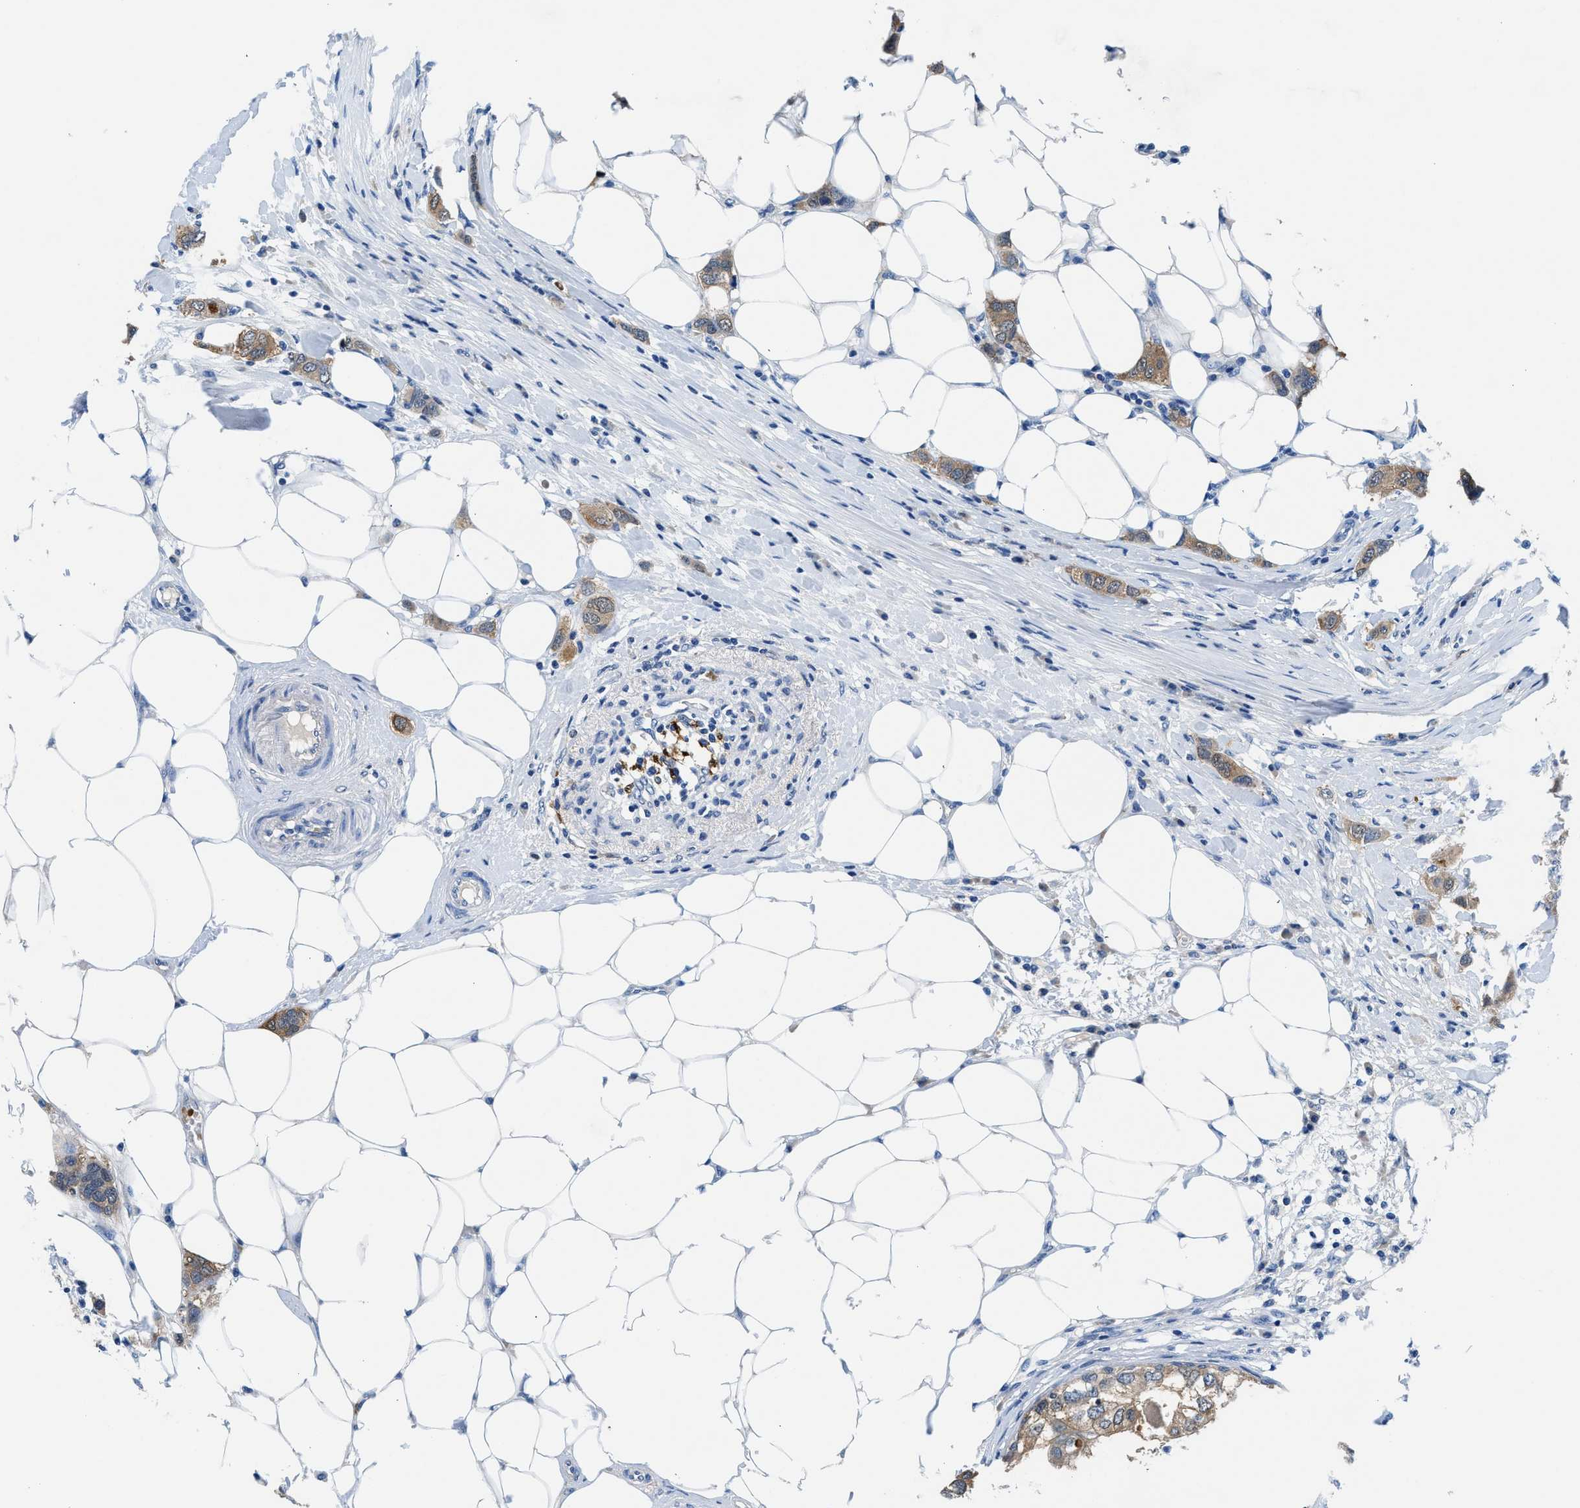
{"staining": {"intensity": "moderate", "quantity": "25%-75%", "location": "cytoplasmic/membranous"}, "tissue": "breast cancer", "cell_type": "Tumor cells", "image_type": "cancer", "snomed": [{"axis": "morphology", "description": "Duct carcinoma"}, {"axis": "topography", "description": "Breast"}], "caption": "Immunohistochemistry (IHC) photomicrograph of human breast invasive ductal carcinoma stained for a protein (brown), which shows medium levels of moderate cytoplasmic/membranous expression in approximately 25%-75% of tumor cells.", "gene": "FADS6", "patient": {"sex": "female", "age": 50}}